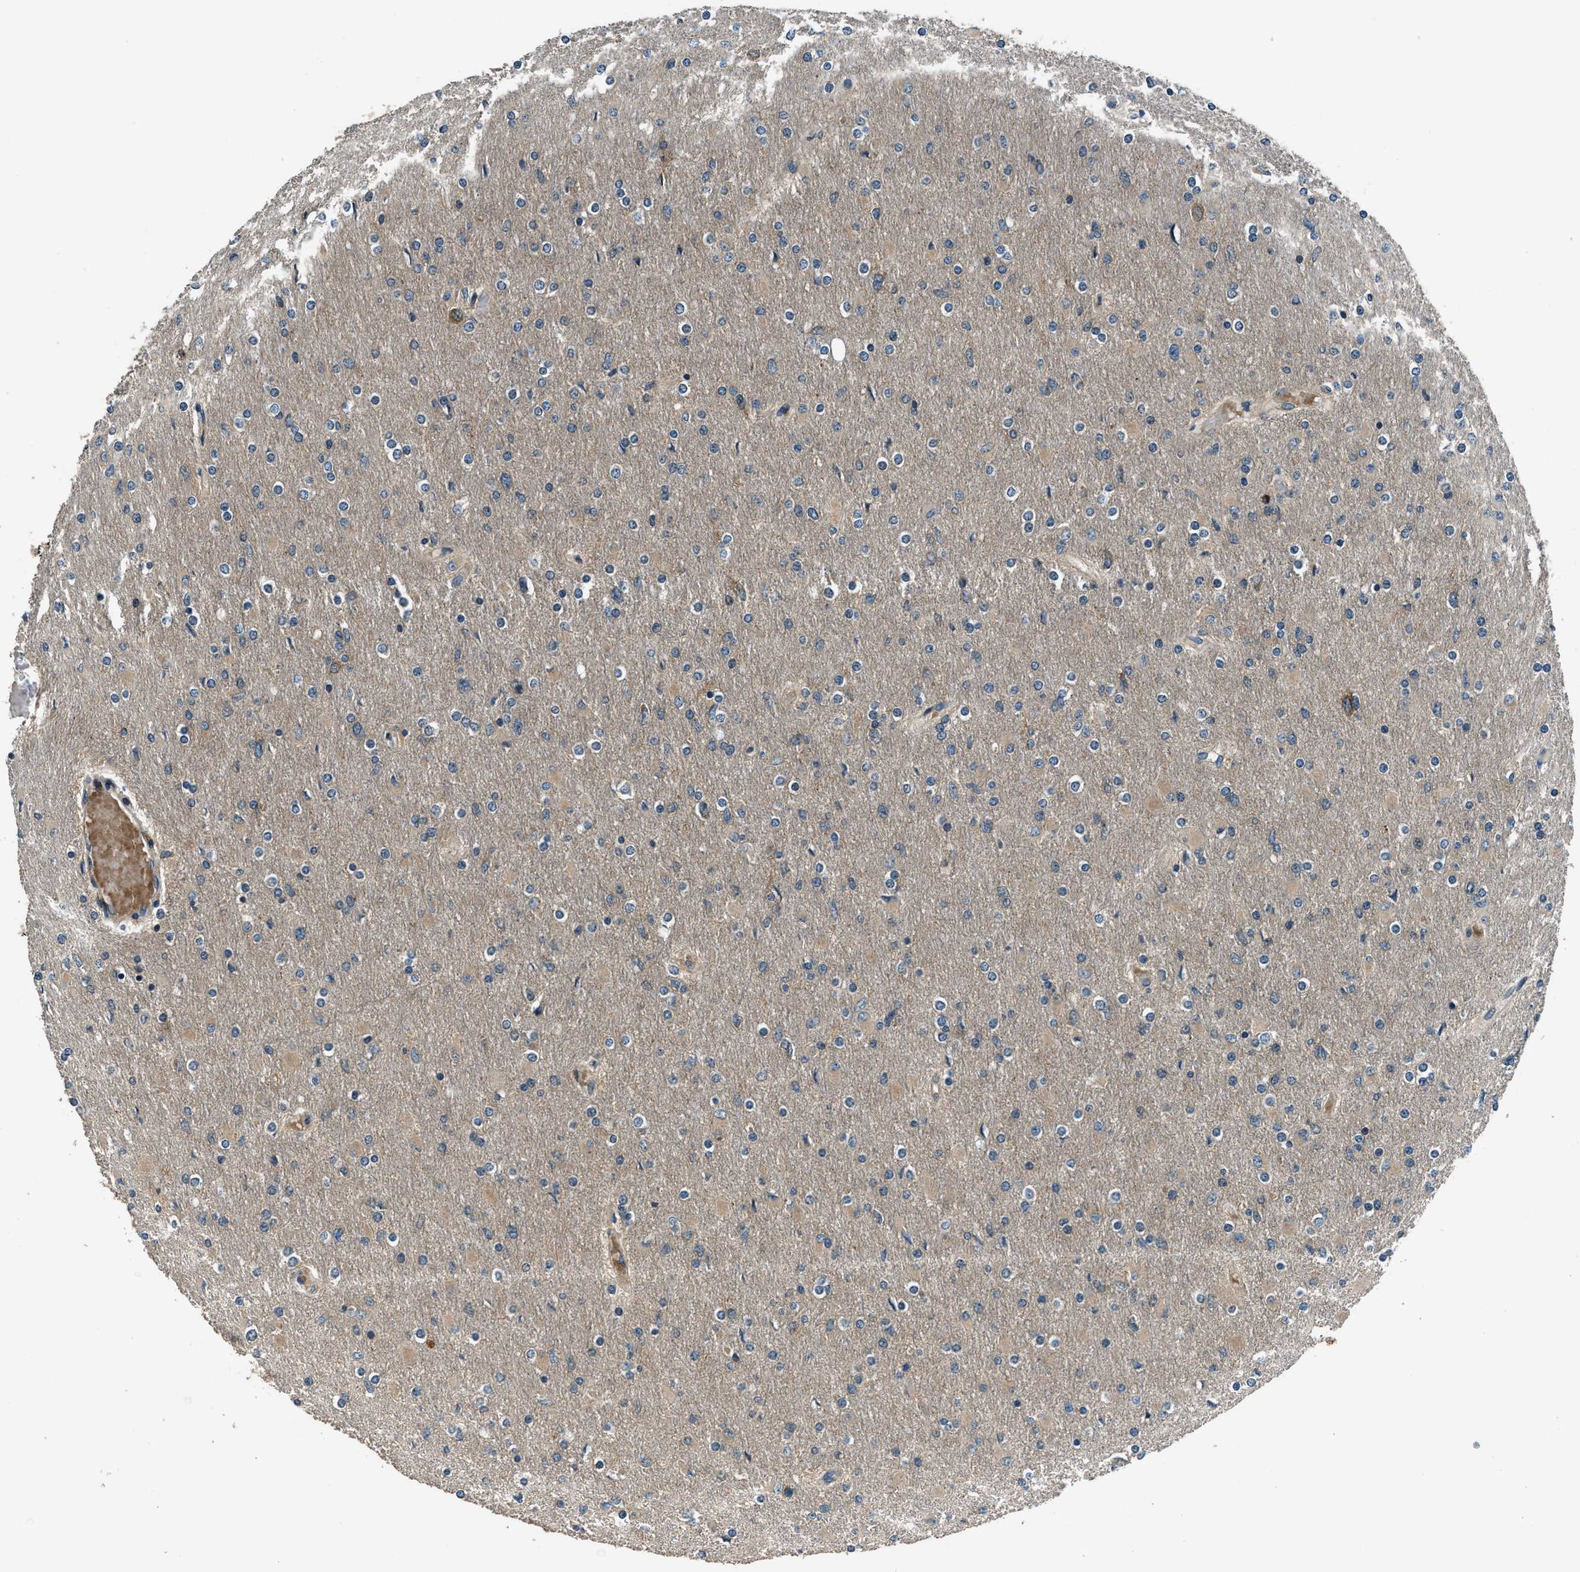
{"staining": {"intensity": "negative", "quantity": "none", "location": "none"}, "tissue": "glioma", "cell_type": "Tumor cells", "image_type": "cancer", "snomed": [{"axis": "morphology", "description": "Glioma, malignant, High grade"}, {"axis": "topography", "description": "Cerebral cortex"}], "caption": "A photomicrograph of human malignant glioma (high-grade) is negative for staining in tumor cells. Brightfield microscopy of immunohistochemistry (IHC) stained with DAB (3,3'-diaminobenzidine) (brown) and hematoxylin (blue), captured at high magnification.", "gene": "ARHGEF11", "patient": {"sex": "female", "age": 36}}